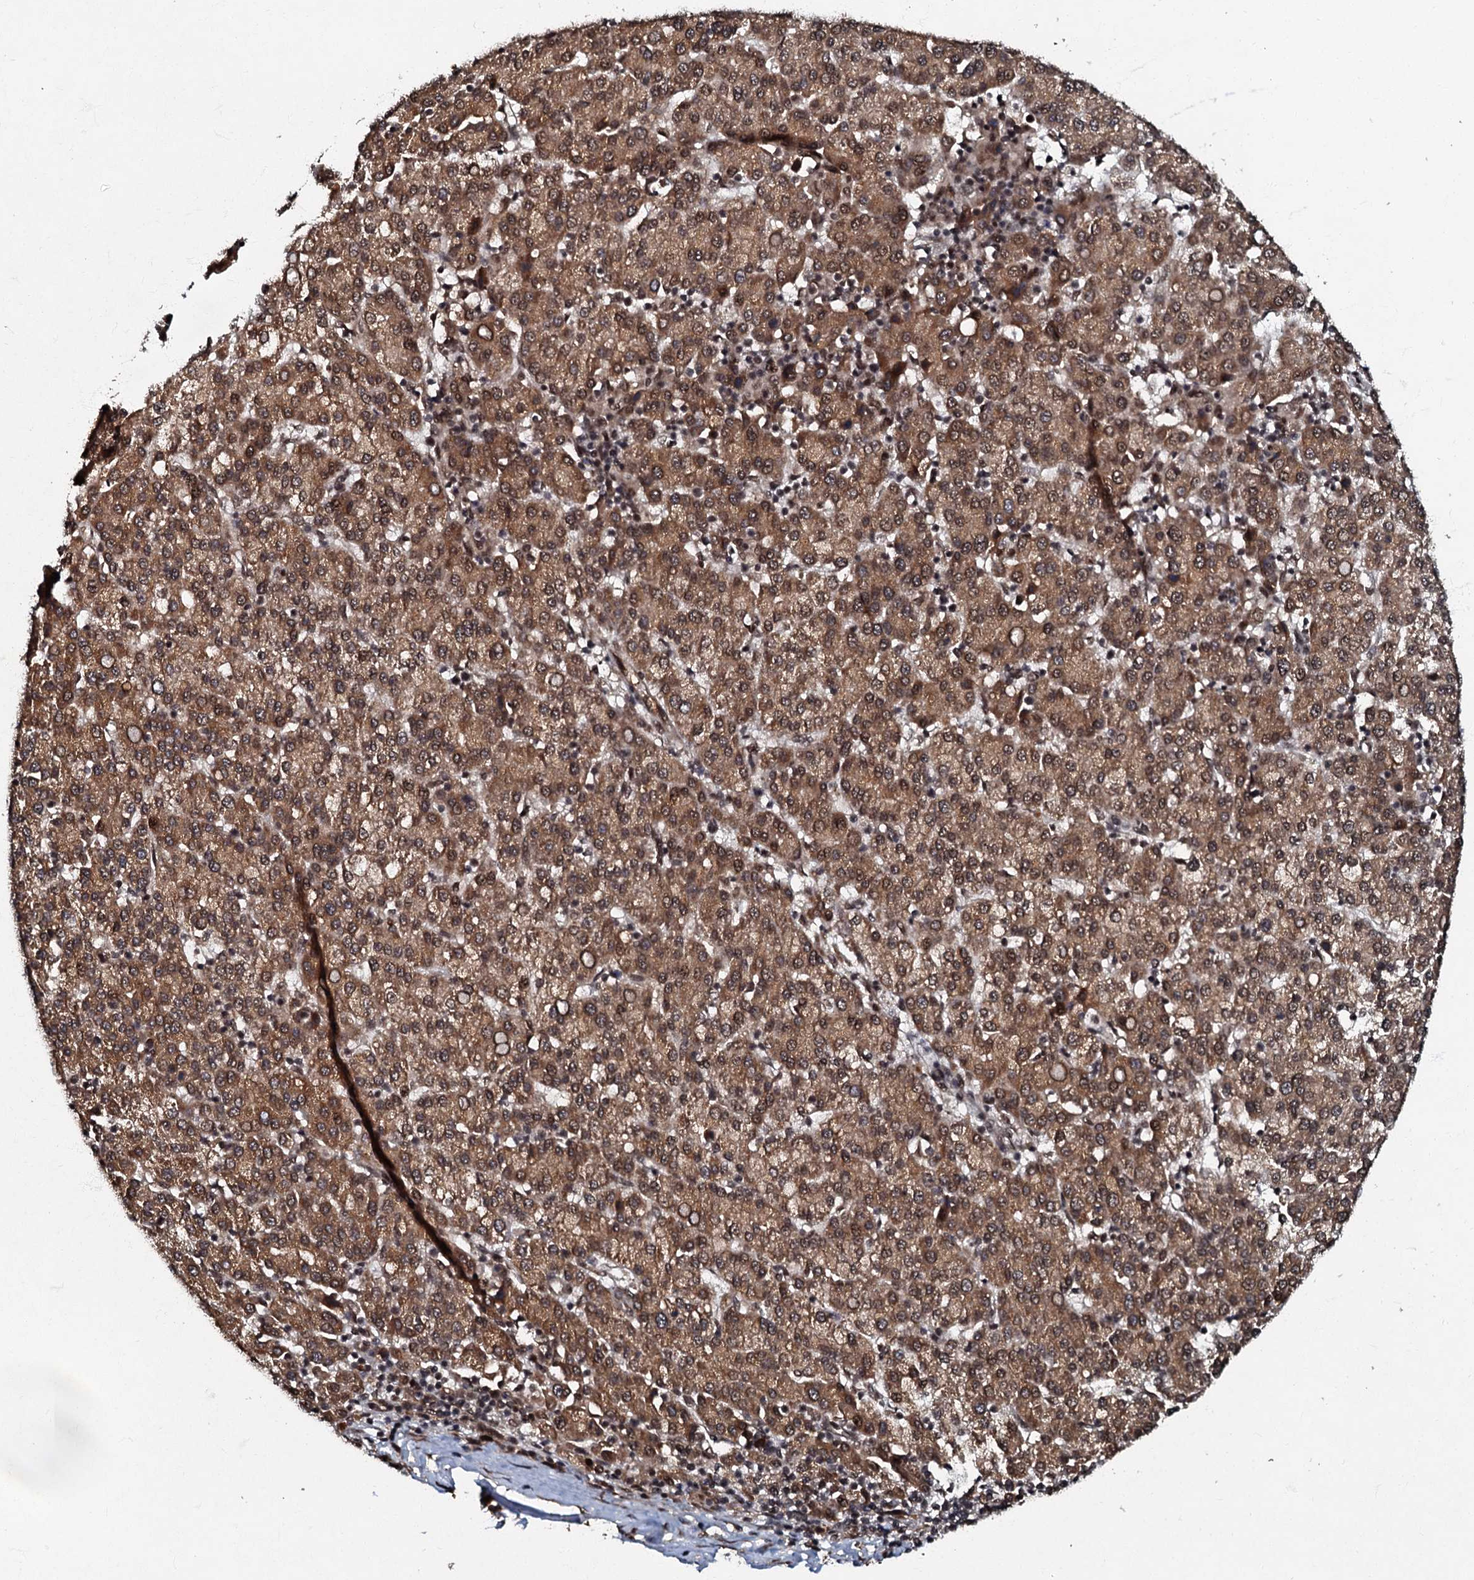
{"staining": {"intensity": "strong", "quantity": ">75%", "location": "cytoplasmic/membranous,nuclear"}, "tissue": "liver cancer", "cell_type": "Tumor cells", "image_type": "cancer", "snomed": [{"axis": "morphology", "description": "Carcinoma, Hepatocellular, NOS"}, {"axis": "topography", "description": "Liver"}], "caption": "DAB (3,3'-diaminobenzidine) immunohistochemical staining of human liver cancer demonstrates strong cytoplasmic/membranous and nuclear protein expression in about >75% of tumor cells.", "gene": "C18orf32", "patient": {"sex": "female", "age": 58}}